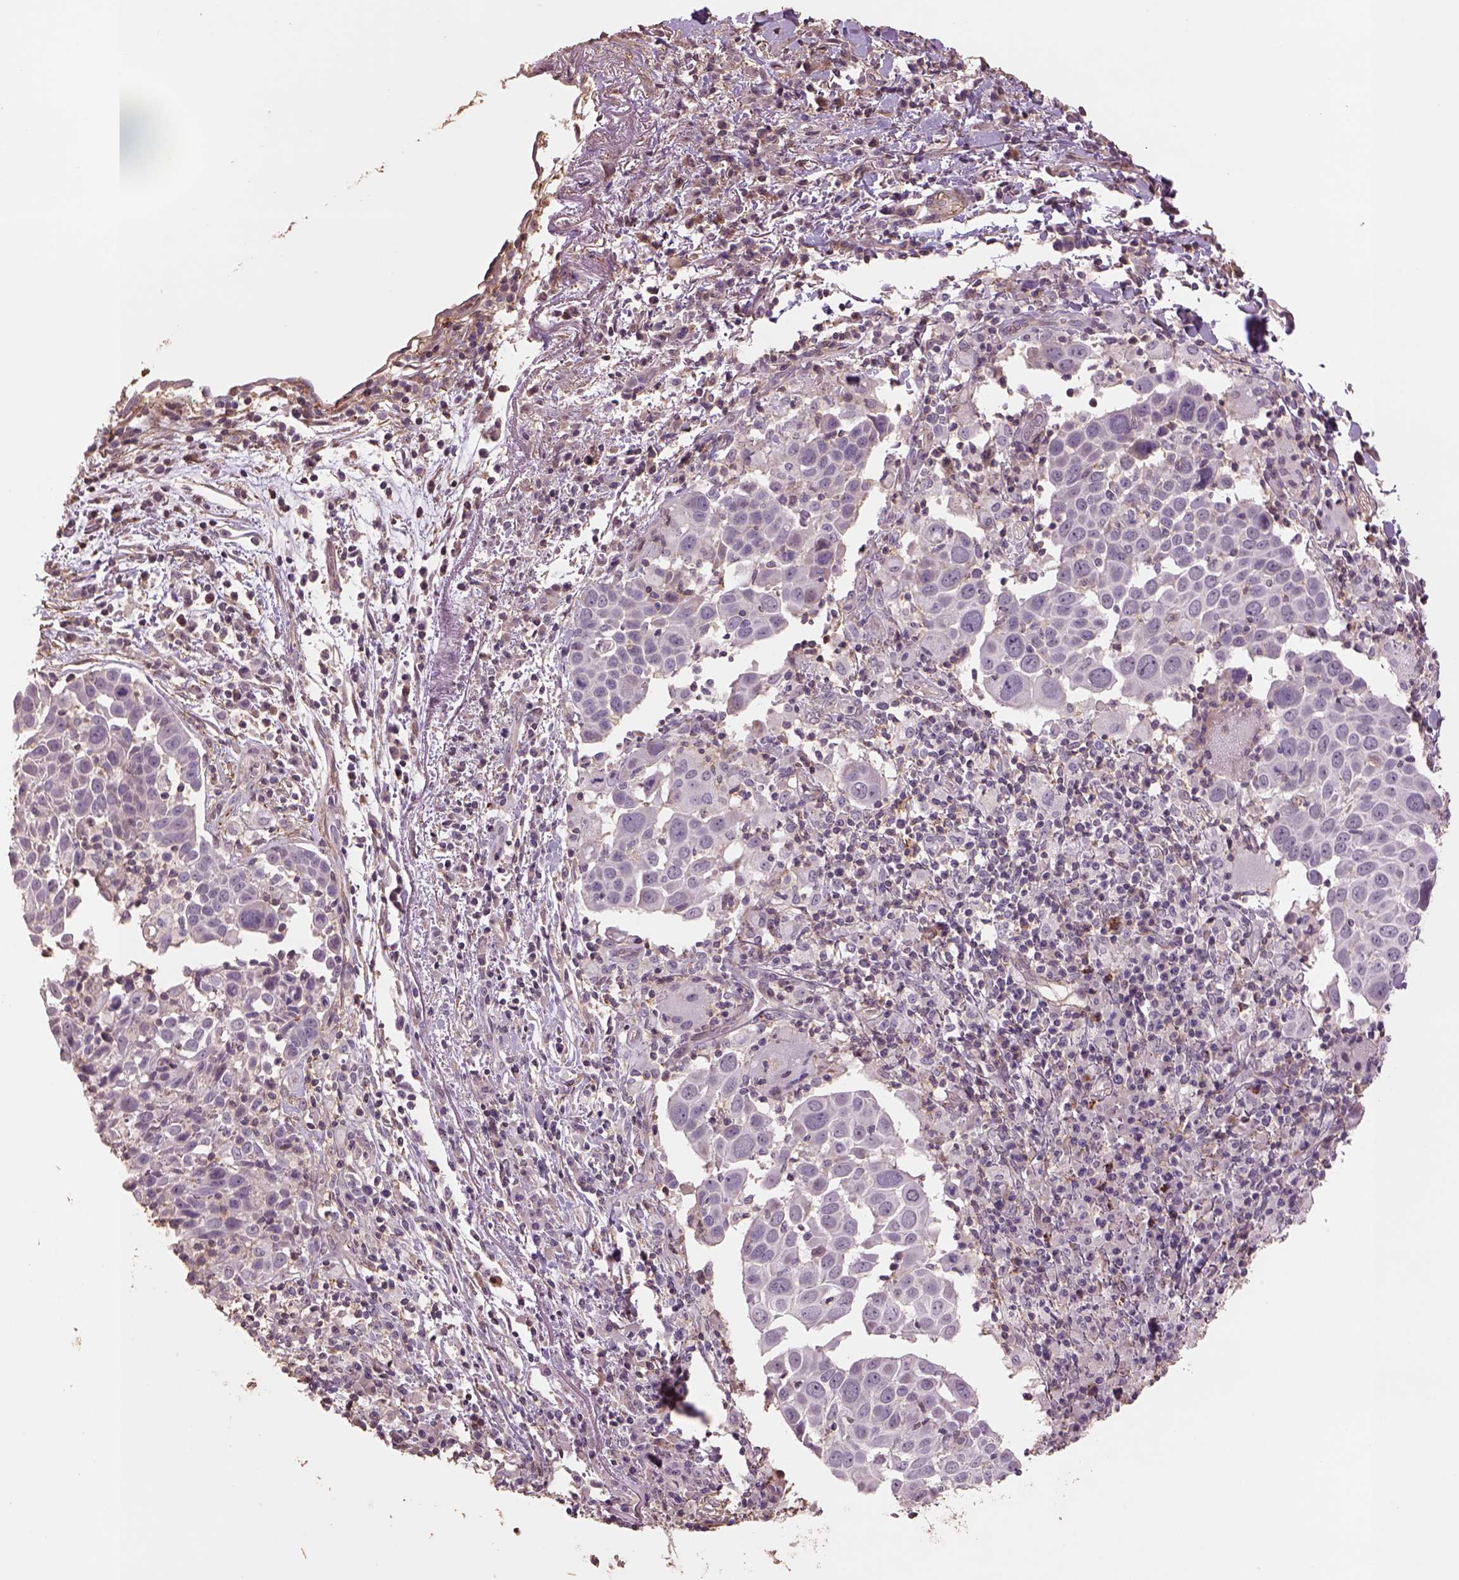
{"staining": {"intensity": "negative", "quantity": "none", "location": "none"}, "tissue": "lung cancer", "cell_type": "Tumor cells", "image_type": "cancer", "snomed": [{"axis": "morphology", "description": "Squamous cell carcinoma, NOS"}, {"axis": "topography", "description": "Lung"}], "caption": "Immunohistochemistry (IHC) of lung squamous cell carcinoma shows no staining in tumor cells.", "gene": "LIN7A", "patient": {"sex": "male", "age": 57}}